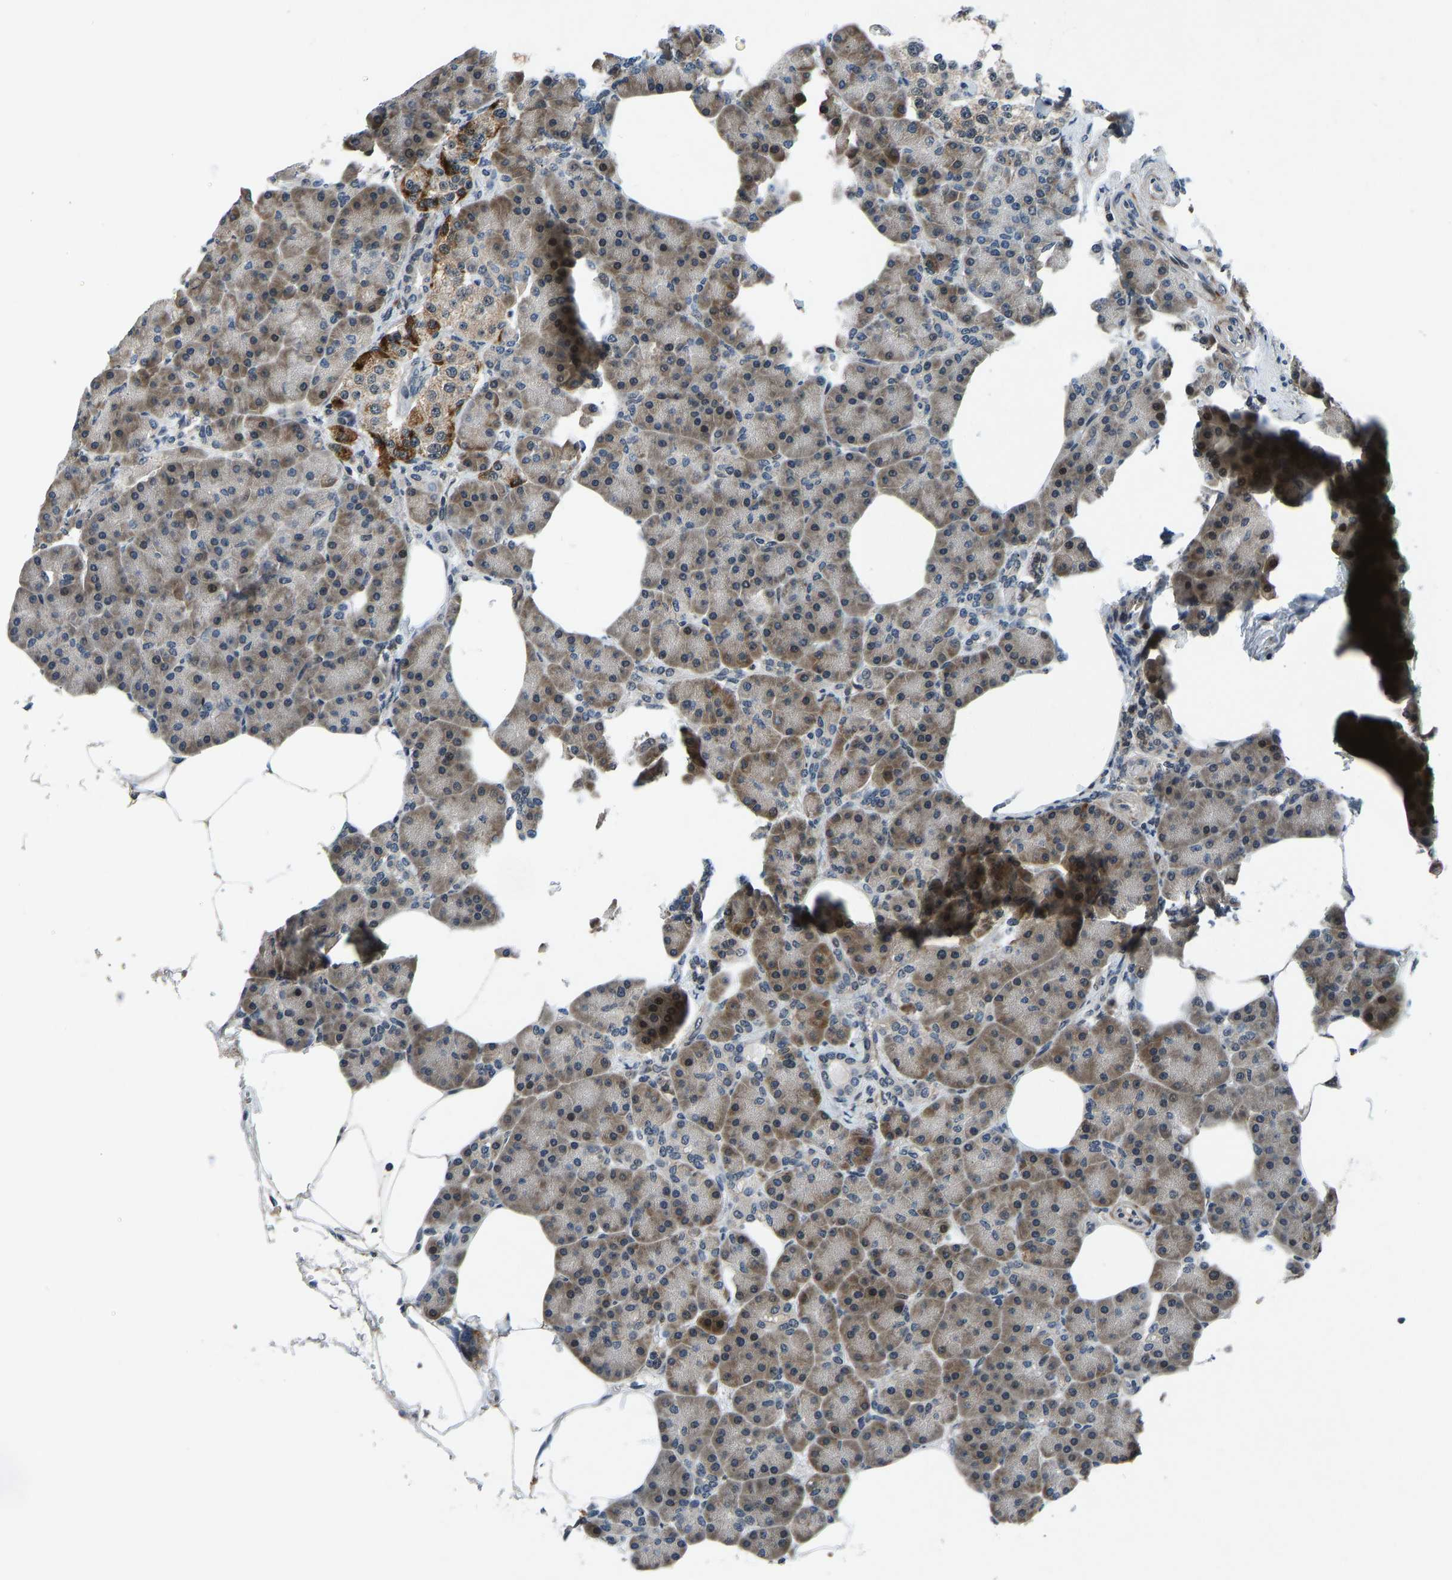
{"staining": {"intensity": "moderate", "quantity": ">75%", "location": "cytoplasmic/membranous"}, "tissue": "pancreas", "cell_type": "Exocrine glandular cells", "image_type": "normal", "snomed": [{"axis": "morphology", "description": "Normal tissue, NOS"}, {"axis": "topography", "description": "Pancreas"}], "caption": "Immunohistochemistry (IHC) of normal human pancreas demonstrates medium levels of moderate cytoplasmic/membranous expression in about >75% of exocrine glandular cells.", "gene": "RLIM", "patient": {"sex": "female", "age": 70}}